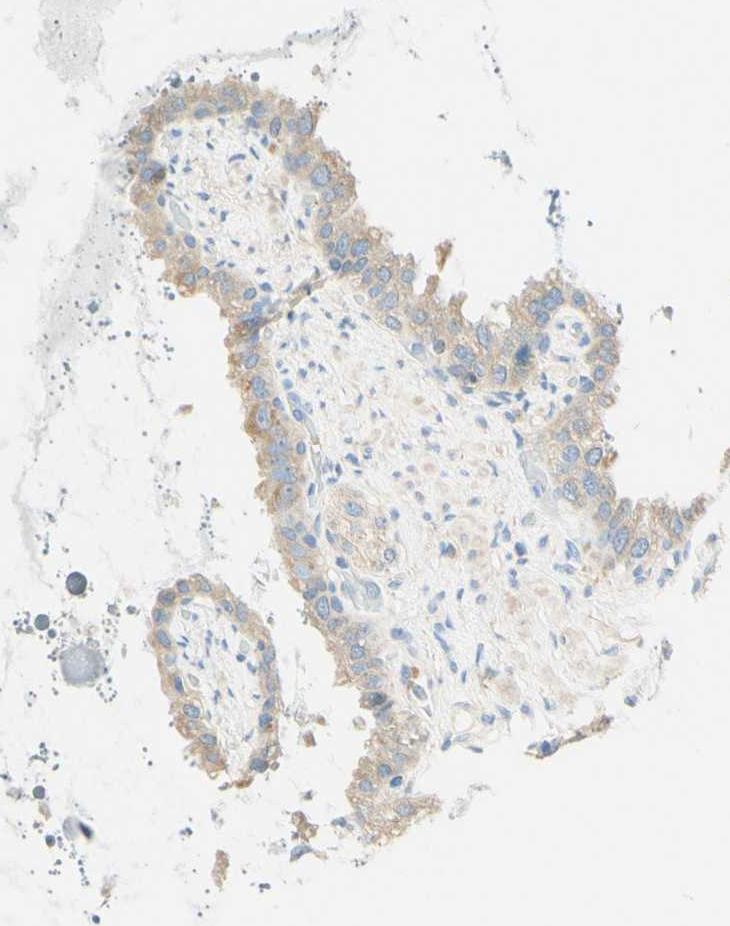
{"staining": {"intensity": "weak", "quantity": "25%-75%", "location": "cytoplasmic/membranous"}, "tissue": "seminal vesicle", "cell_type": "Glandular cells", "image_type": "normal", "snomed": [{"axis": "morphology", "description": "Normal tissue, NOS"}, {"axis": "topography", "description": "Seminal veicle"}], "caption": "IHC (DAB) staining of unremarkable human seminal vesicle reveals weak cytoplasmic/membranous protein expression in approximately 25%-75% of glandular cells. (DAB IHC with brightfield microscopy, high magnification).", "gene": "LAT", "patient": {"sex": "male", "age": 68}}